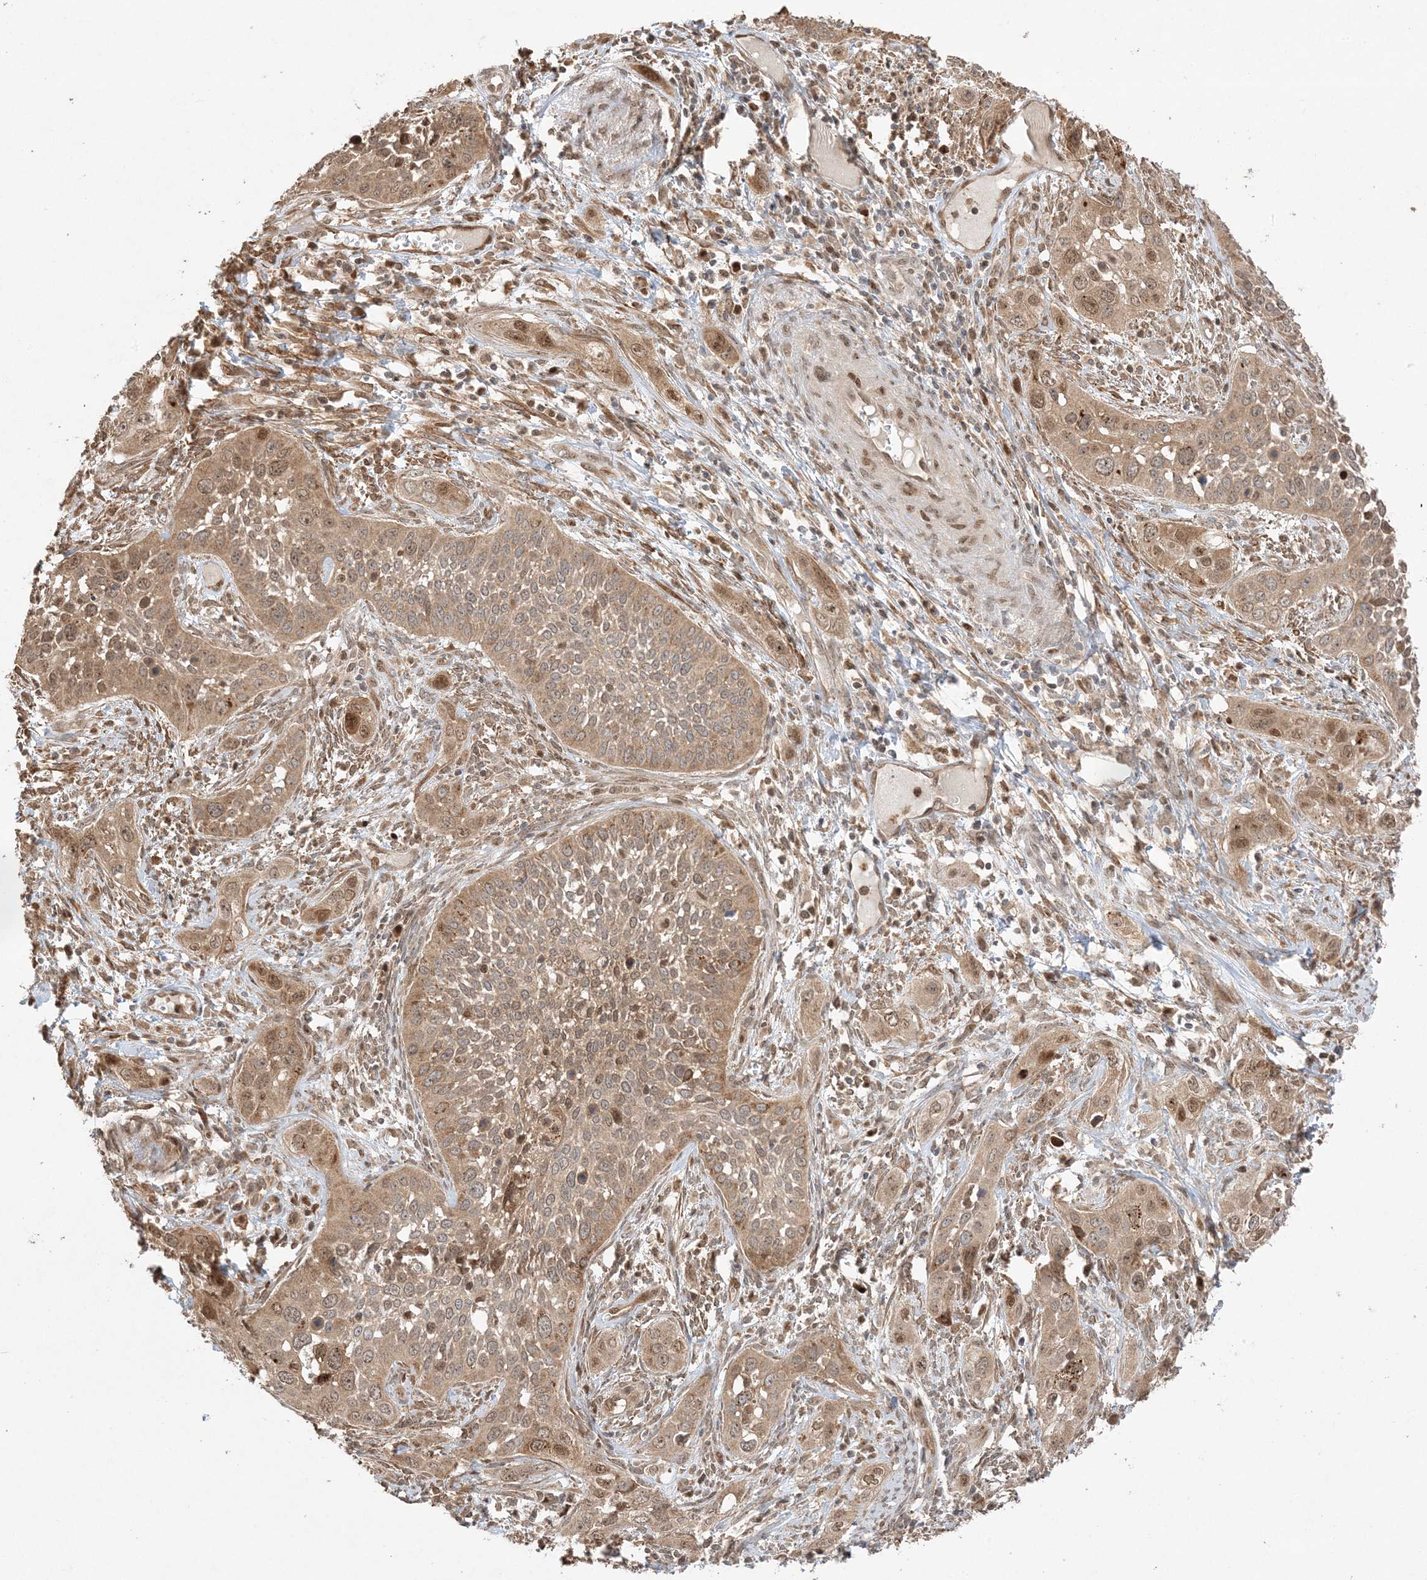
{"staining": {"intensity": "moderate", "quantity": ">75%", "location": "cytoplasmic/membranous,nuclear"}, "tissue": "cervical cancer", "cell_type": "Tumor cells", "image_type": "cancer", "snomed": [{"axis": "morphology", "description": "Squamous cell carcinoma, NOS"}, {"axis": "topography", "description": "Cervix"}], "caption": "Immunohistochemistry (IHC) photomicrograph of neoplastic tissue: cervical squamous cell carcinoma stained using IHC displays medium levels of moderate protein expression localized specifically in the cytoplasmic/membranous and nuclear of tumor cells, appearing as a cytoplasmic/membranous and nuclear brown color.", "gene": "ZBTB41", "patient": {"sex": "female", "age": 34}}